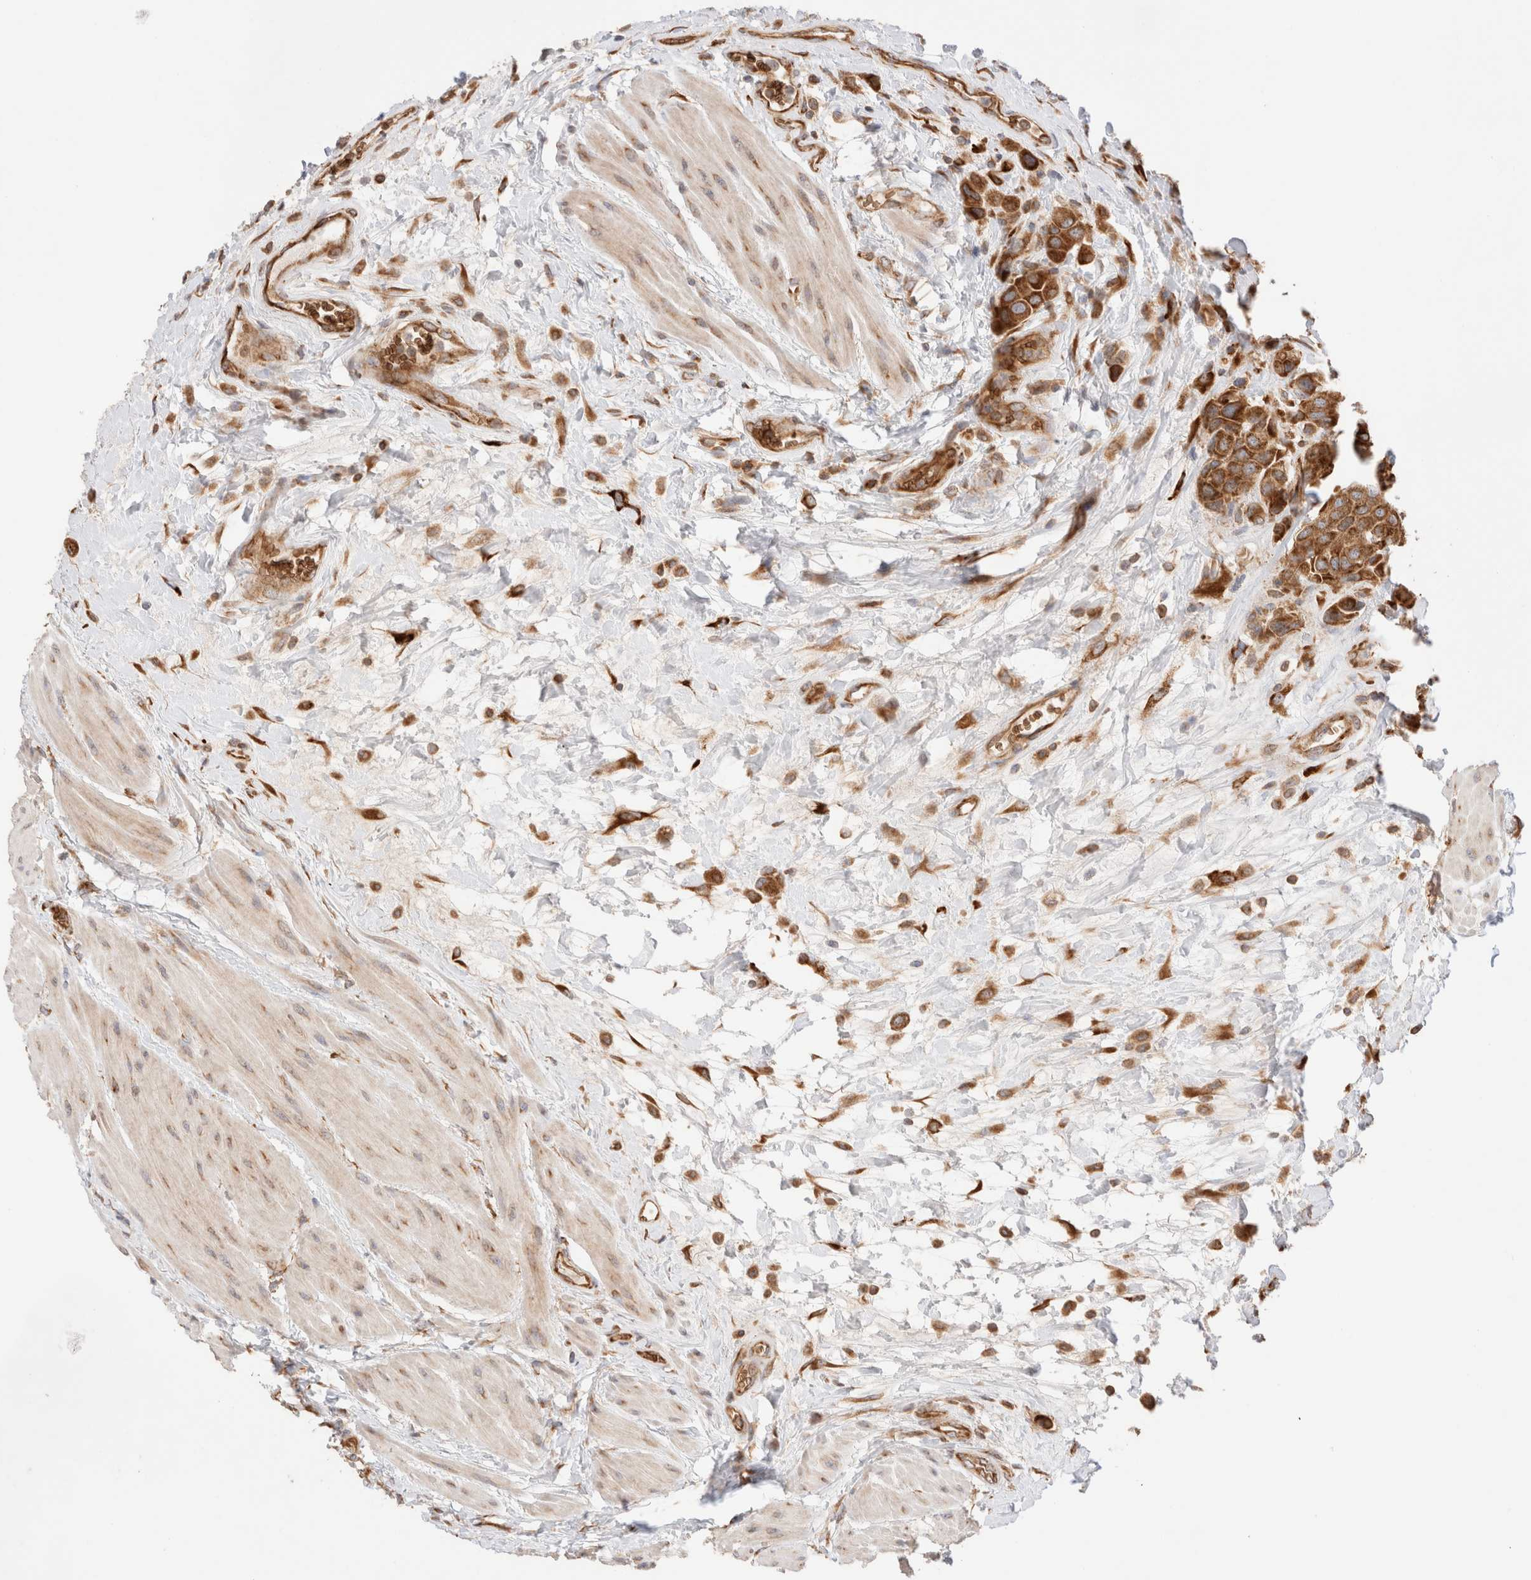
{"staining": {"intensity": "moderate", "quantity": ">75%", "location": "cytoplasmic/membranous"}, "tissue": "urothelial cancer", "cell_type": "Tumor cells", "image_type": "cancer", "snomed": [{"axis": "morphology", "description": "Urothelial carcinoma, High grade"}, {"axis": "topography", "description": "Urinary bladder"}], "caption": "There is medium levels of moderate cytoplasmic/membranous positivity in tumor cells of urothelial cancer, as demonstrated by immunohistochemical staining (brown color).", "gene": "UTS2B", "patient": {"sex": "male", "age": 50}}